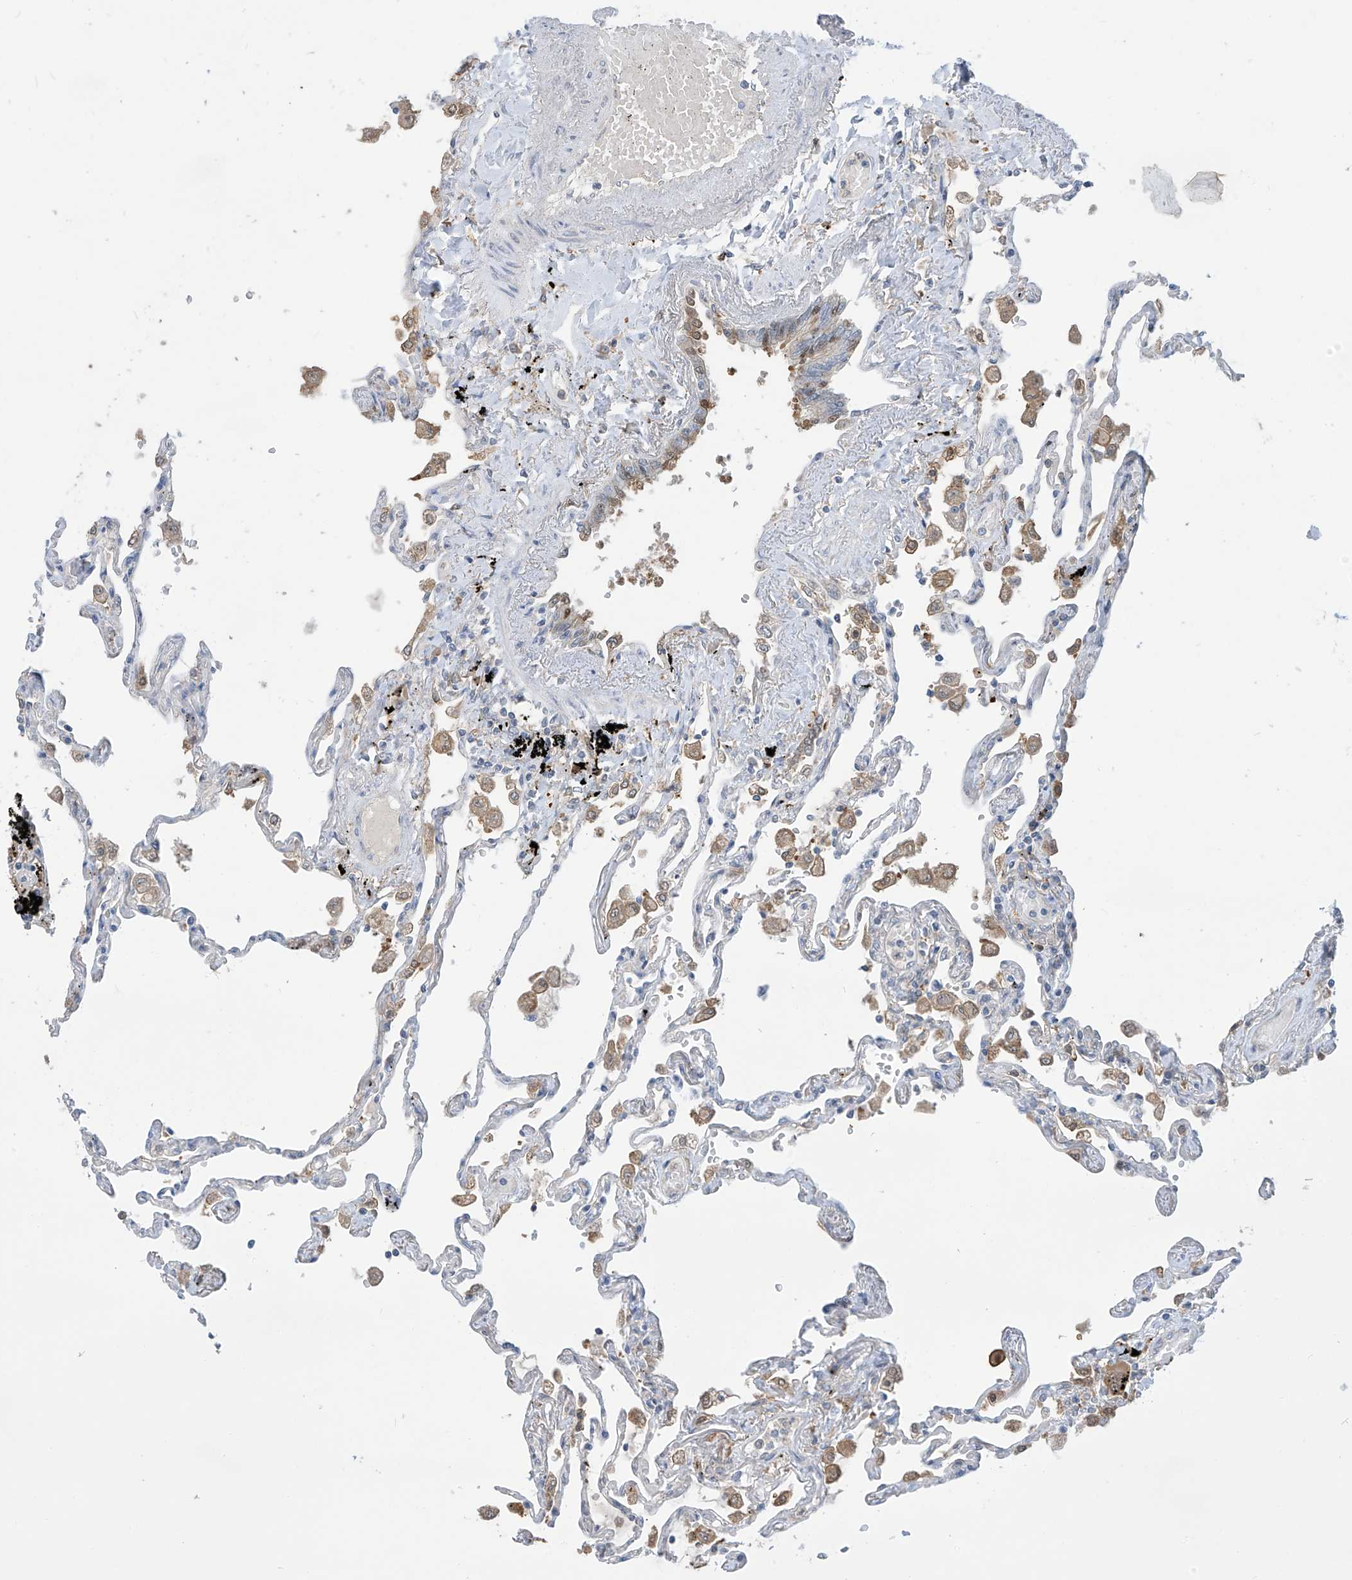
{"staining": {"intensity": "moderate", "quantity": "<25%", "location": "cytoplasmic/membranous,nuclear"}, "tissue": "lung", "cell_type": "Alveolar cells", "image_type": "normal", "snomed": [{"axis": "morphology", "description": "Normal tissue, NOS"}, {"axis": "topography", "description": "Lung"}], "caption": "The image reveals a brown stain indicating the presence of a protein in the cytoplasmic/membranous,nuclear of alveolar cells in lung. The staining was performed using DAB (3,3'-diaminobenzidine), with brown indicating positive protein expression. Nuclei are stained blue with hematoxylin.", "gene": "IDH1", "patient": {"sex": "female", "age": 67}}